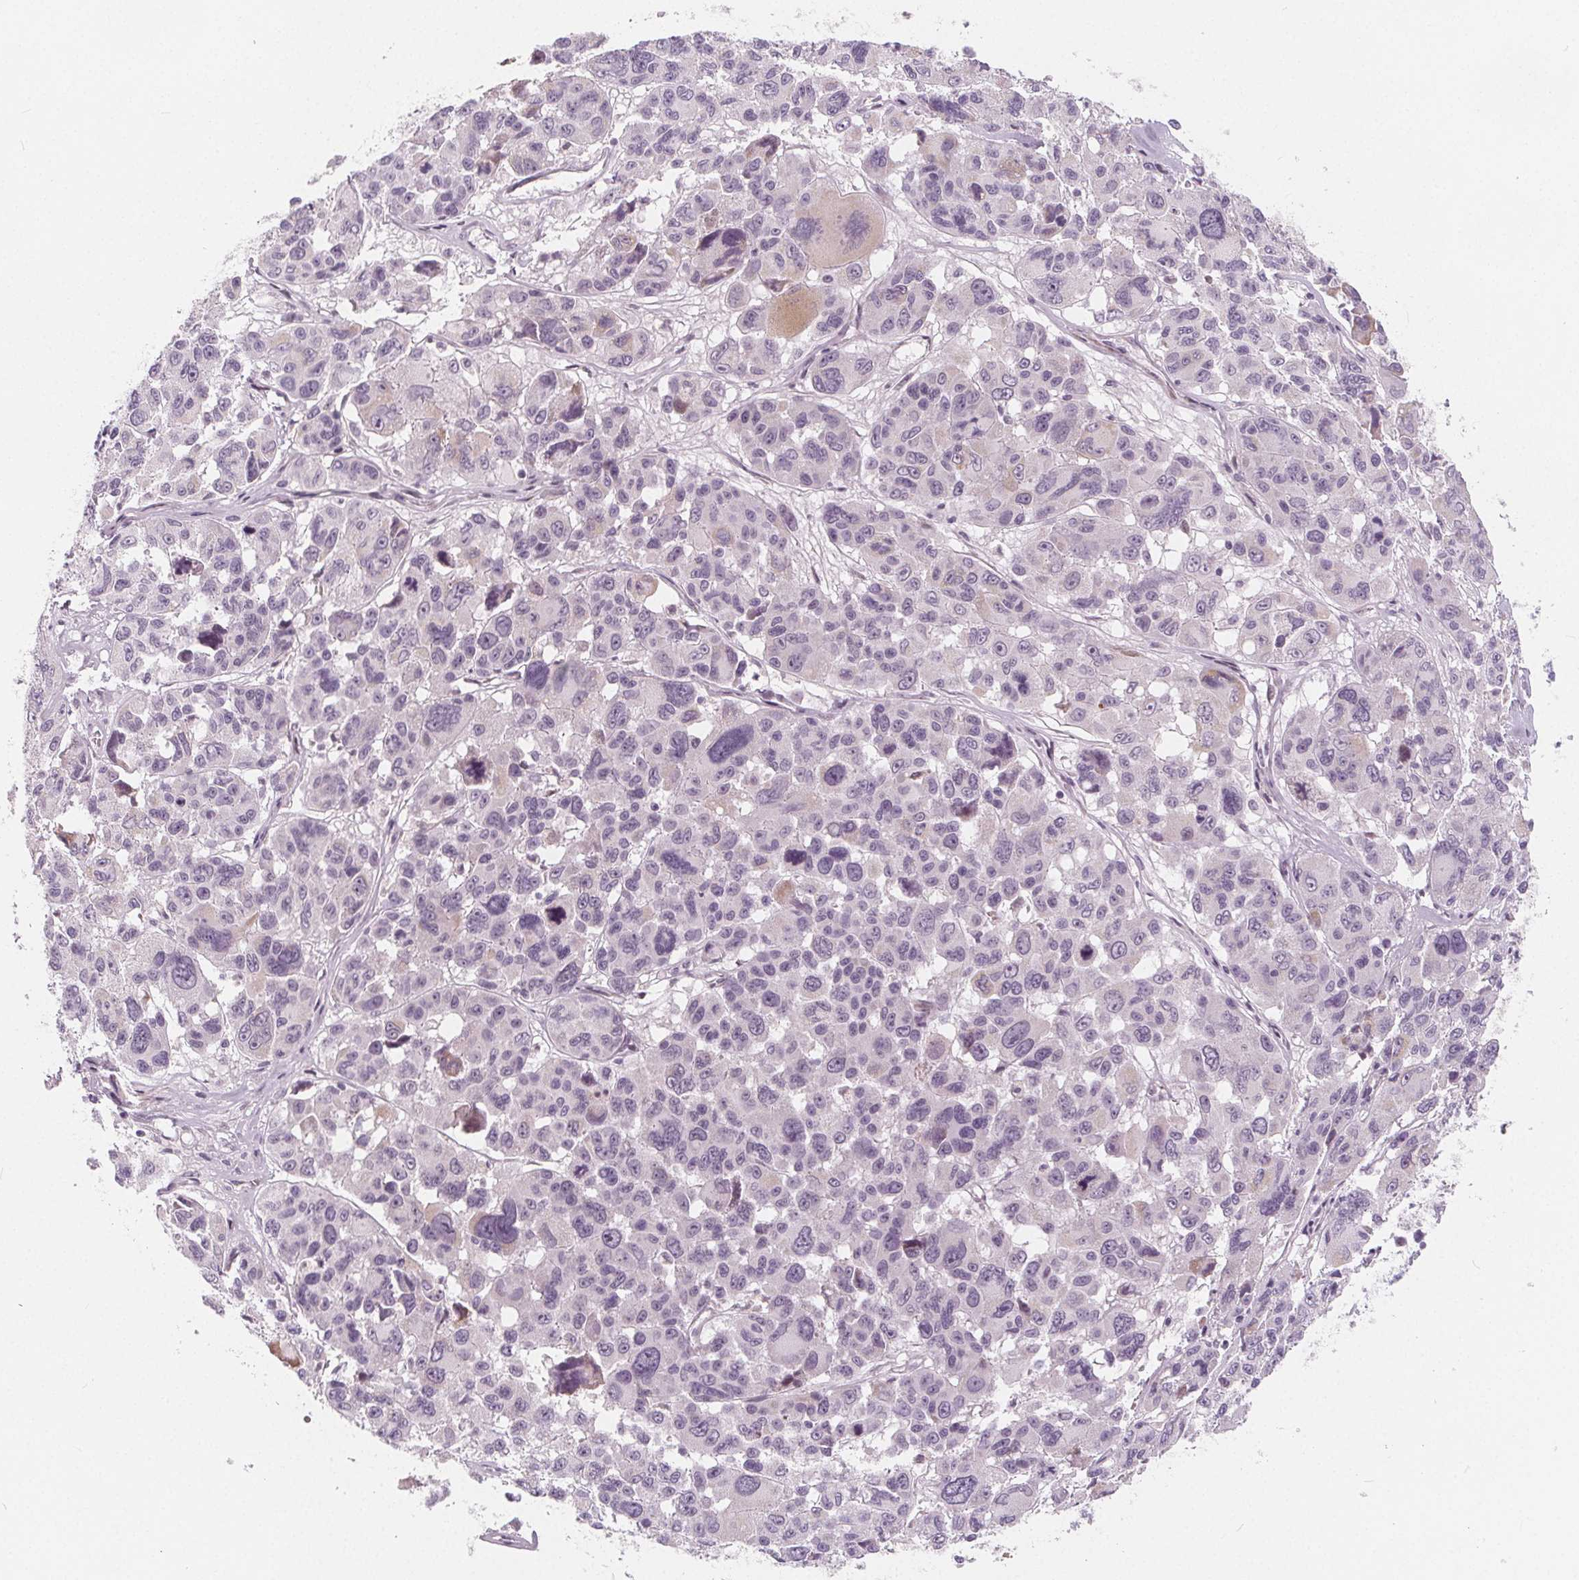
{"staining": {"intensity": "negative", "quantity": "none", "location": "none"}, "tissue": "melanoma", "cell_type": "Tumor cells", "image_type": "cancer", "snomed": [{"axis": "morphology", "description": "Malignant melanoma, NOS"}, {"axis": "topography", "description": "Skin"}], "caption": "Photomicrograph shows no significant protein staining in tumor cells of melanoma.", "gene": "NUP210L", "patient": {"sex": "female", "age": 66}}